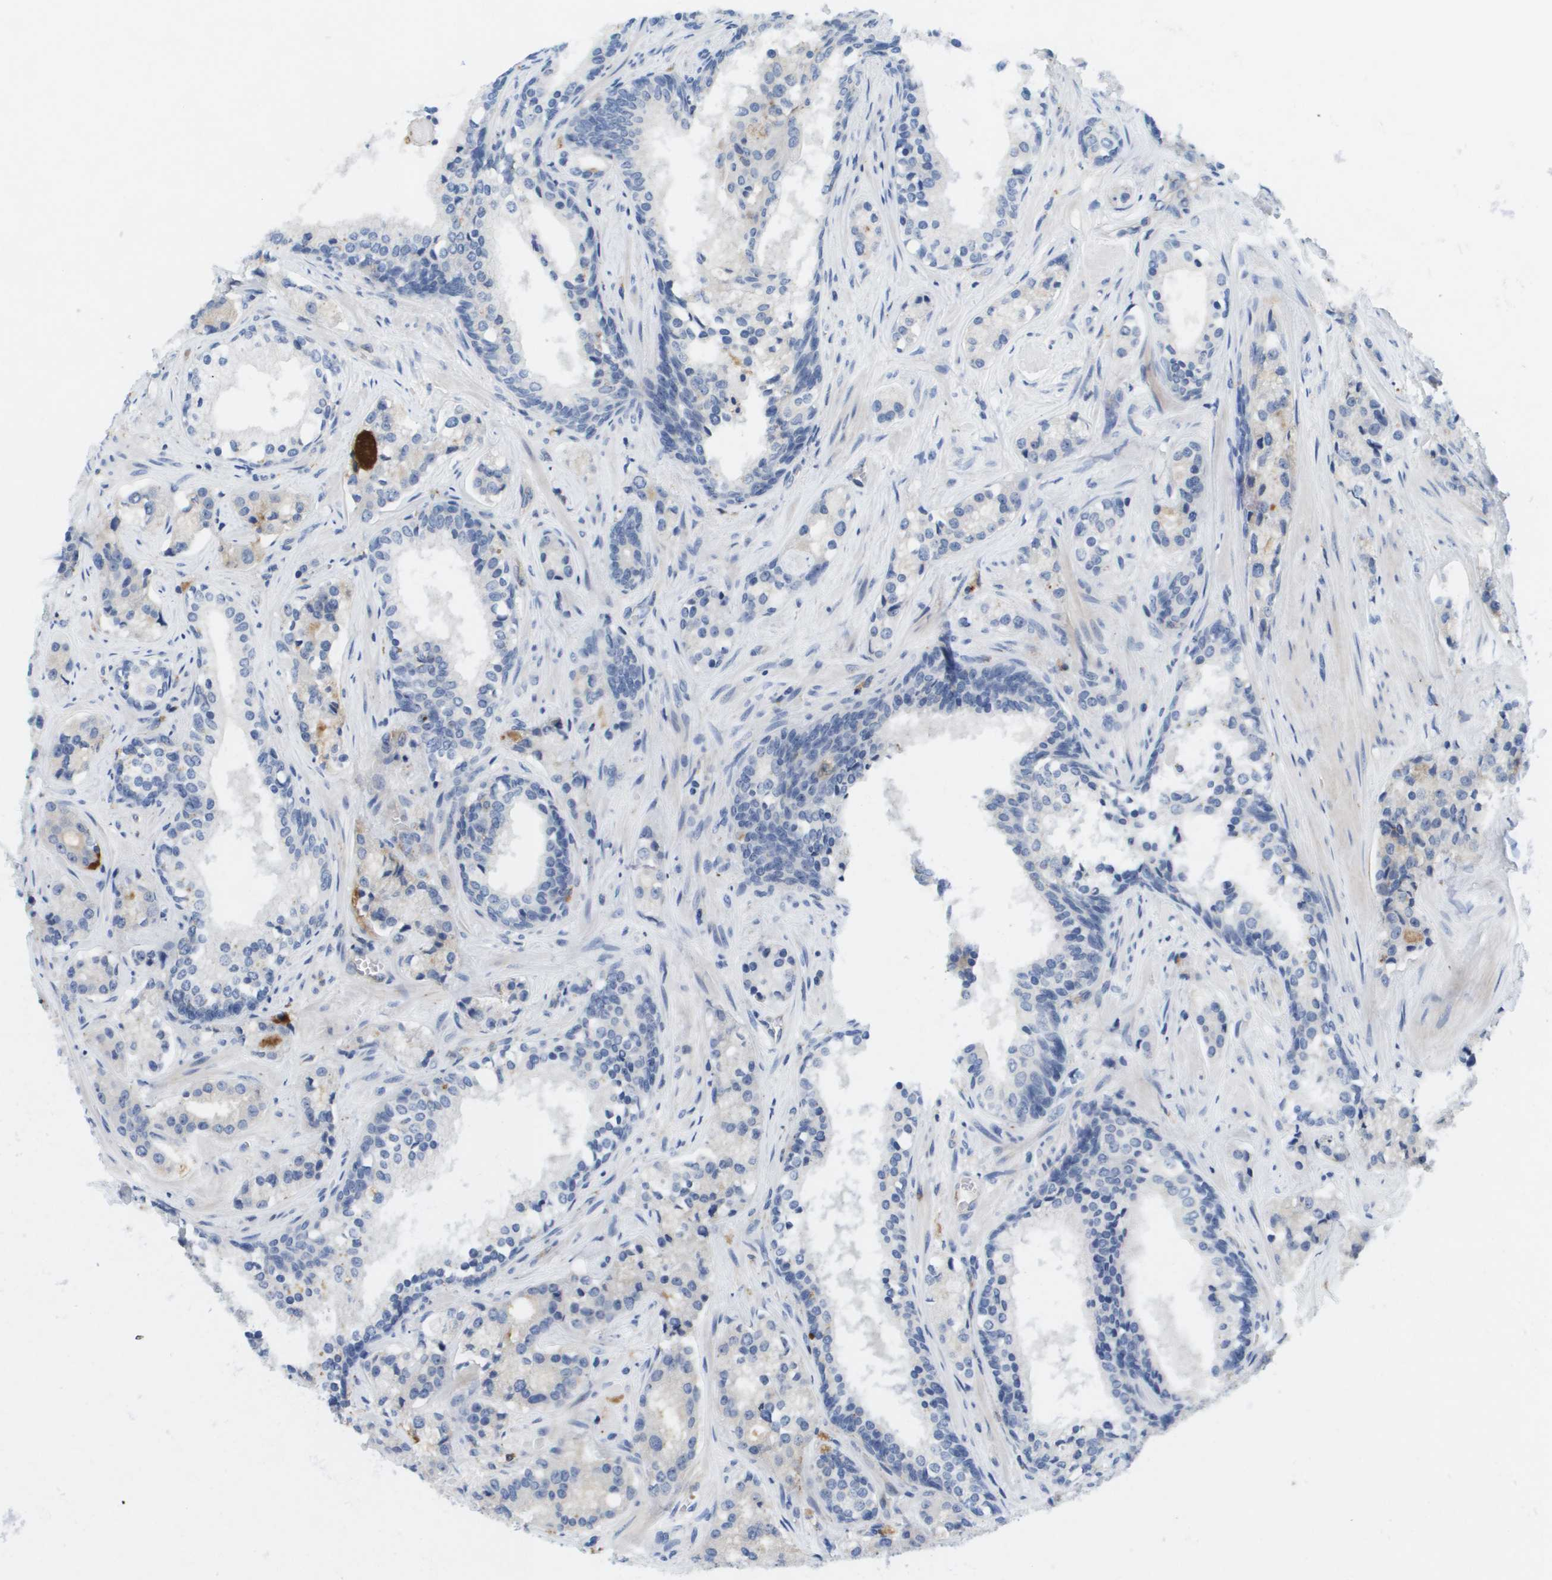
{"staining": {"intensity": "negative", "quantity": "none", "location": "none"}, "tissue": "prostate cancer", "cell_type": "Tumor cells", "image_type": "cancer", "snomed": [{"axis": "morphology", "description": "Adenocarcinoma, High grade"}, {"axis": "topography", "description": "Prostate"}], "caption": "Immunohistochemistry (IHC) of human prostate adenocarcinoma (high-grade) exhibits no positivity in tumor cells.", "gene": "LIPG", "patient": {"sex": "male", "age": 60}}